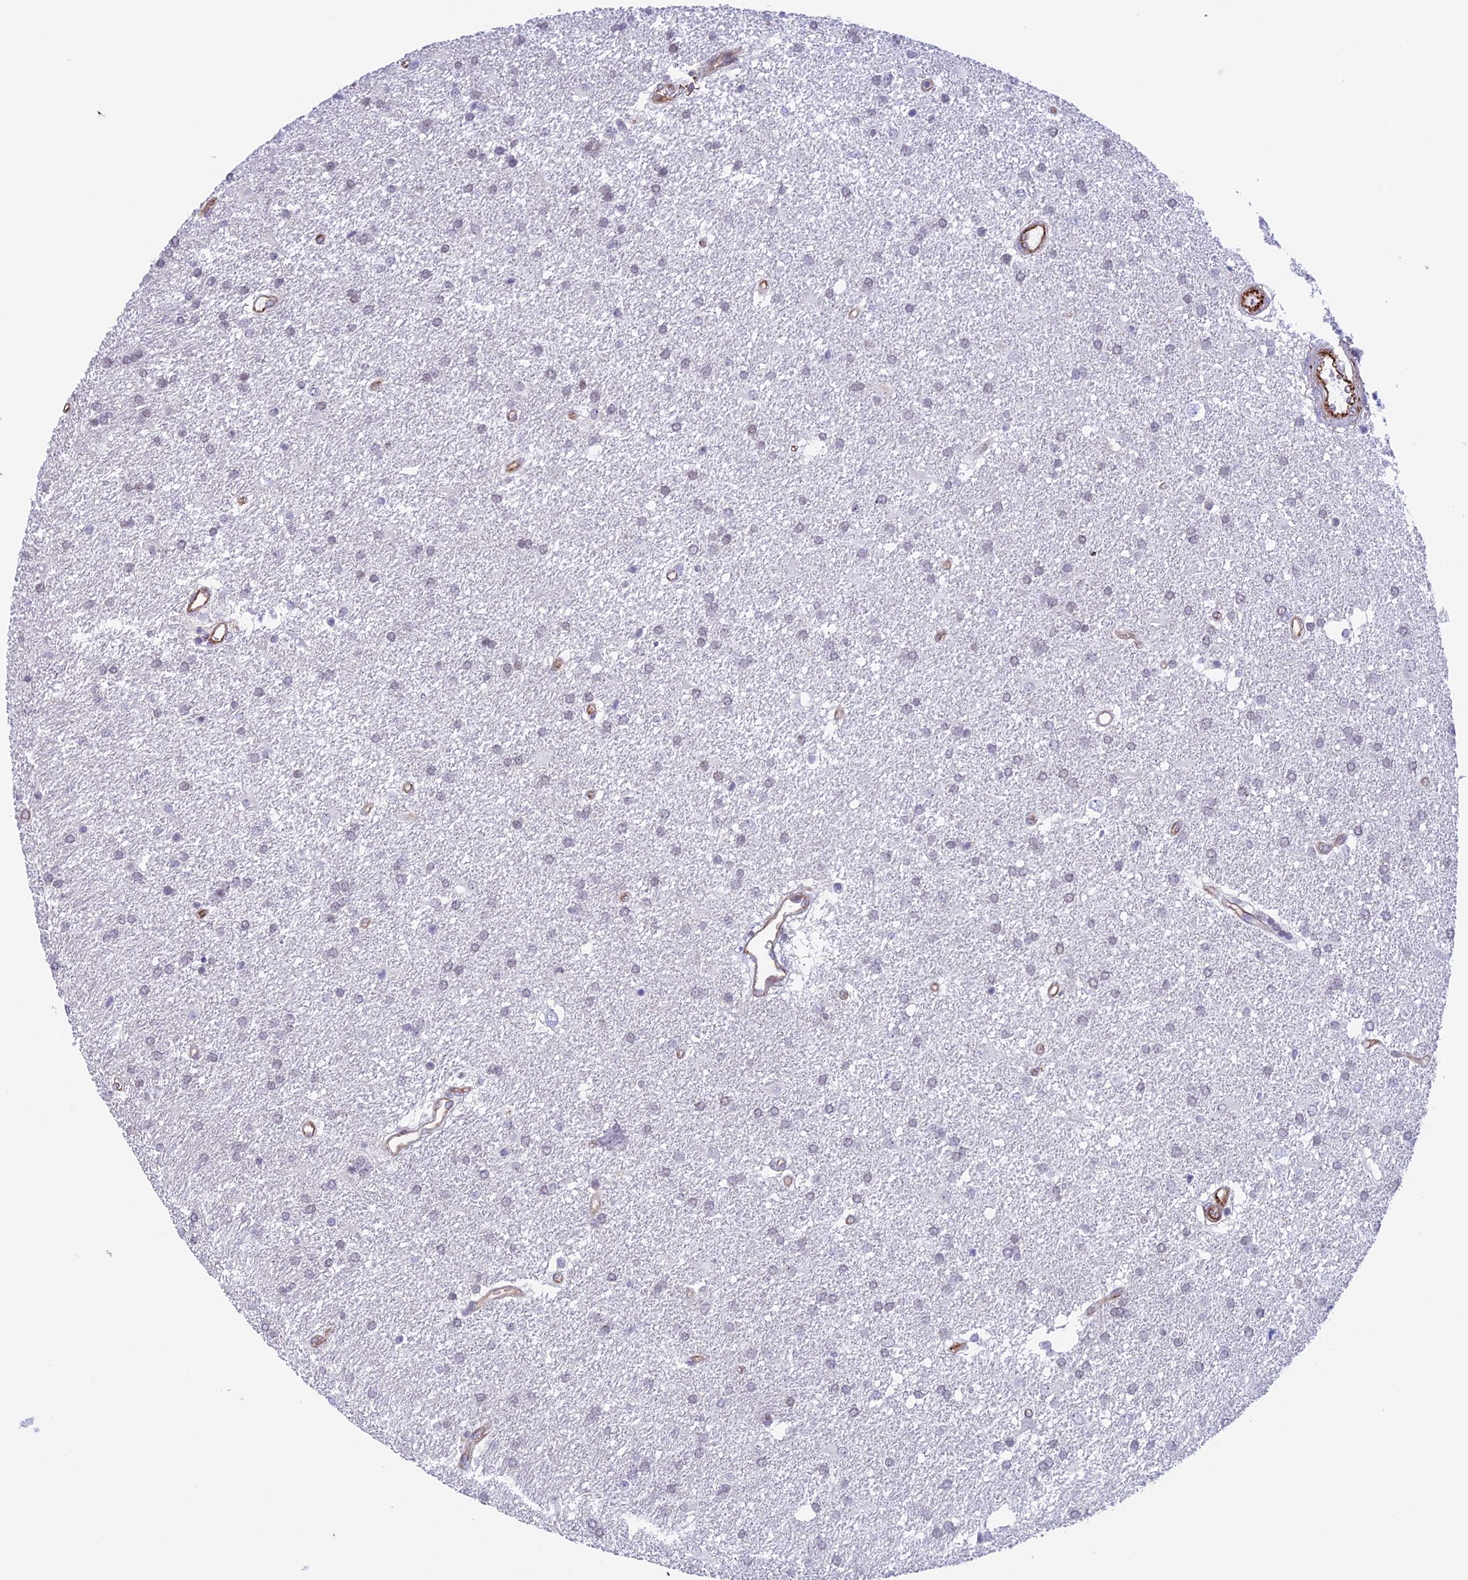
{"staining": {"intensity": "negative", "quantity": "none", "location": "none"}, "tissue": "glioma", "cell_type": "Tumor cells", "image_type": "cancer", "snomed": [{"axis": "morphology", "description": "Glioma, malignant, Low grade"}, {"axis": "topography", "description": "Brain"}], "caption": "Immunohistochemistry image of neoplastic tissue: human glioma stained with DAB (3,3'-diaminobenzidine) displays no significant protein expression in tumor cells.", "gene": "ZNF652", "patient": {"sex": "male", "age": 66}}